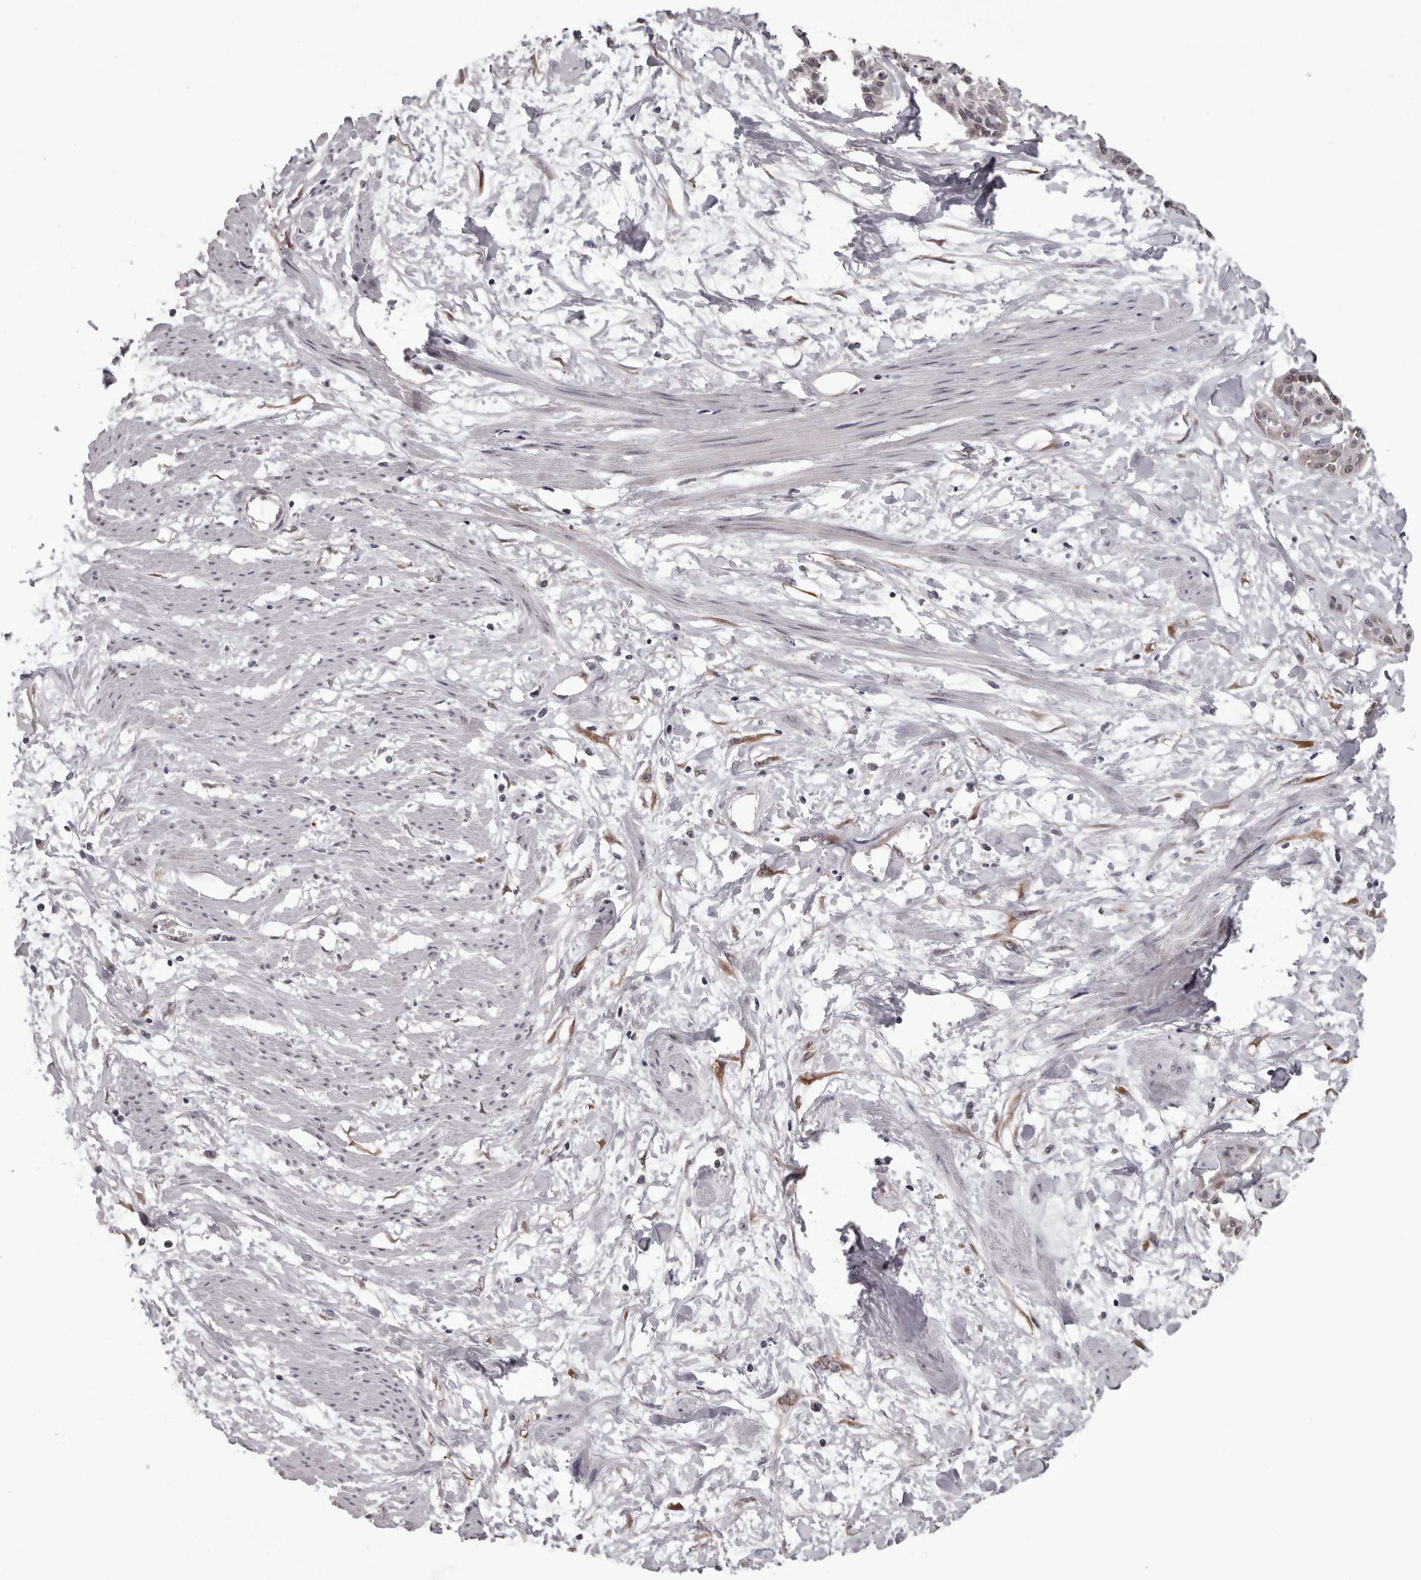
{"staining": {"intensity": "strong", "quantity": "<25%", "location": "cytoplasmic/membranous,nuclear"}, "tissue": "cervical cancer", "cell_type": "Tumor cells", "image_type": "cancer", "snomed": [{"axis": "morphology", "description": "Squamous cell carcinoma, NOS"}, {"axis": "topography", "description": "Cervix"}], "caption": "Protein expression analysis of human cervical cancer (squamous cell carcinoma) reveals strong cytoplasmic/membranous and nuclear expression in about <25% of tumor cells.", "gene": "MED8", "patient": {"sex": "female", "age": 57}}